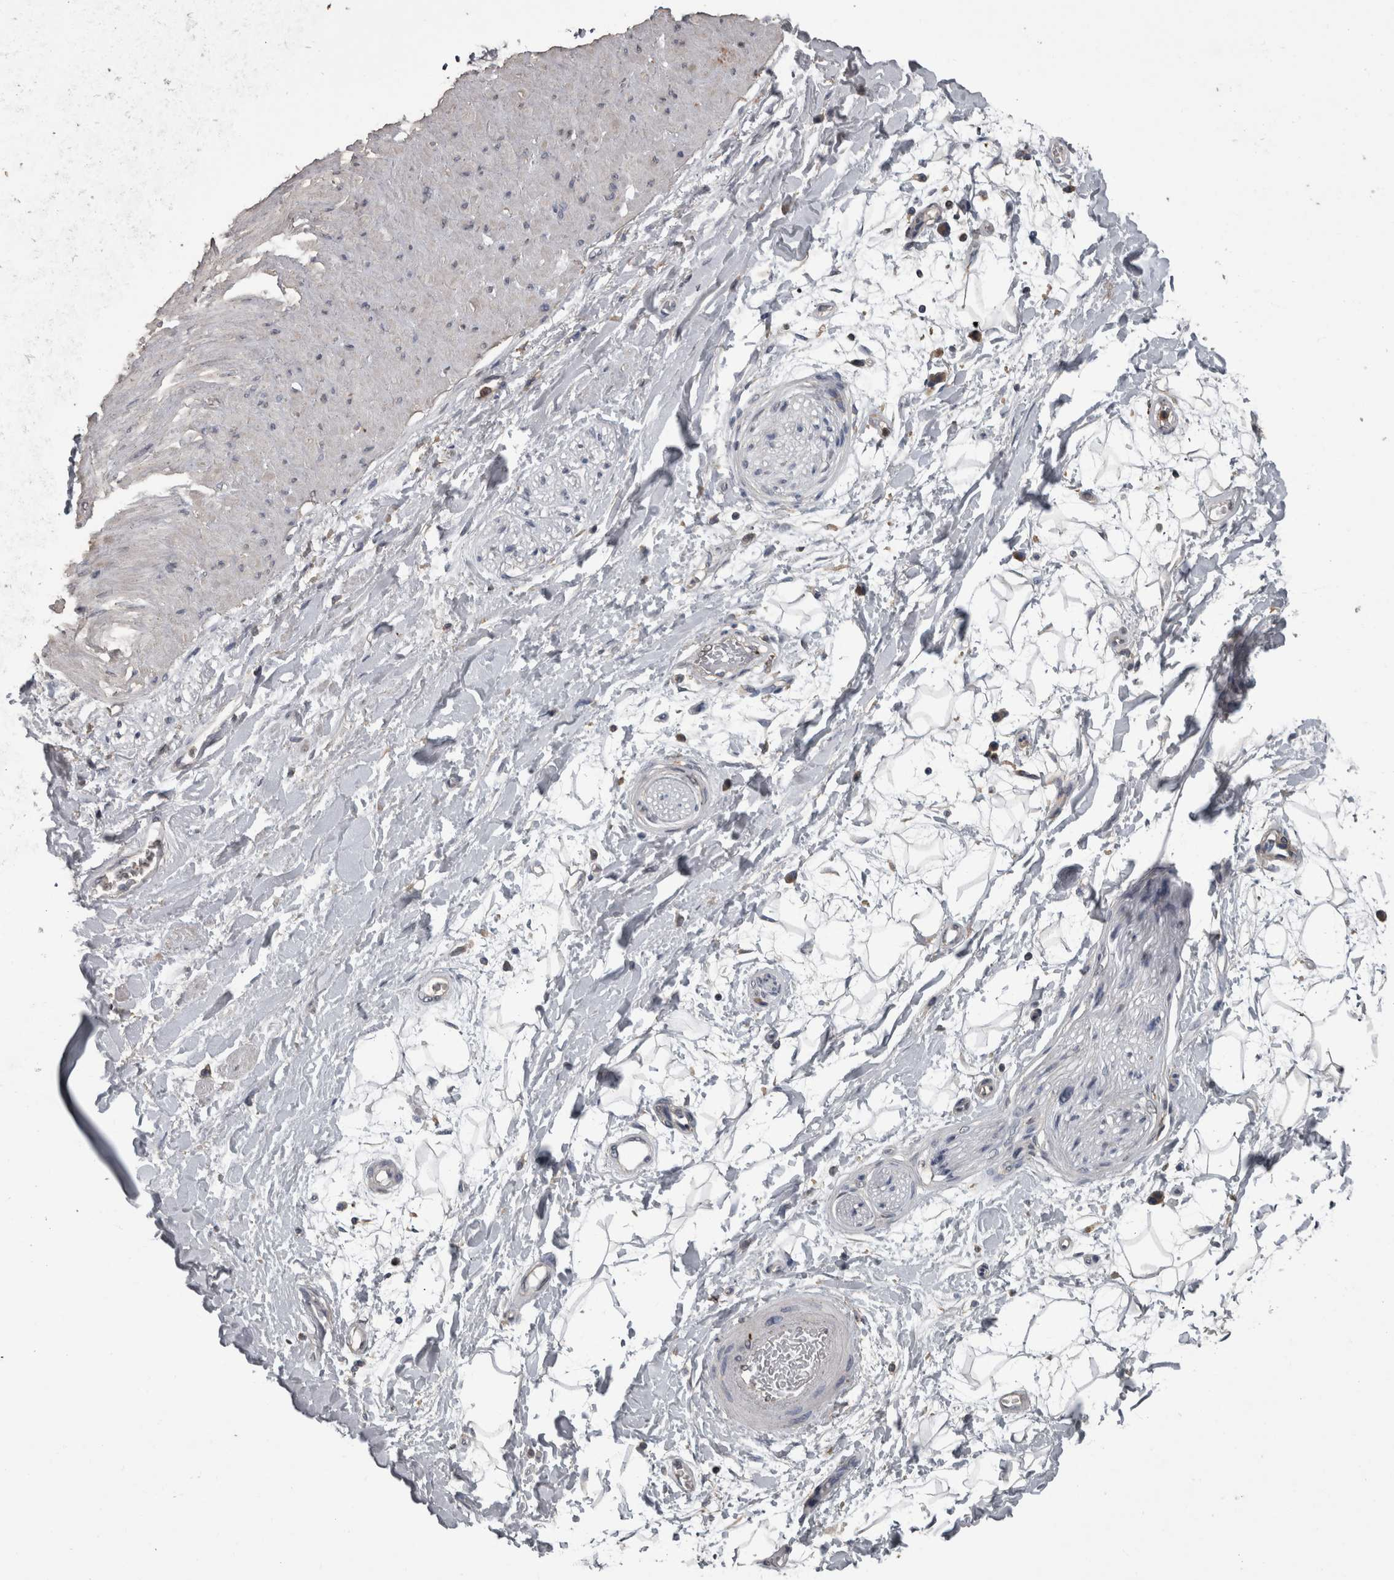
{"staining": {"intensity": "negative", "quantity": "none", "location": "none"}, "tissue": "adipose tissue", "cell_type": "Adipocytes", "image_type": "normal", "snomed": [{"axis": "morphology", "description": "Normal tissue, NOS"}, {"axis": "topography", "description": "Soft tissue"}], "caption": "Immunohistochemistry of unremarkable human adipose tissue shows no positivity in adipocytes.", "gene": "PIK3AP1", "patient": {"sex": "male", "age": 72}}